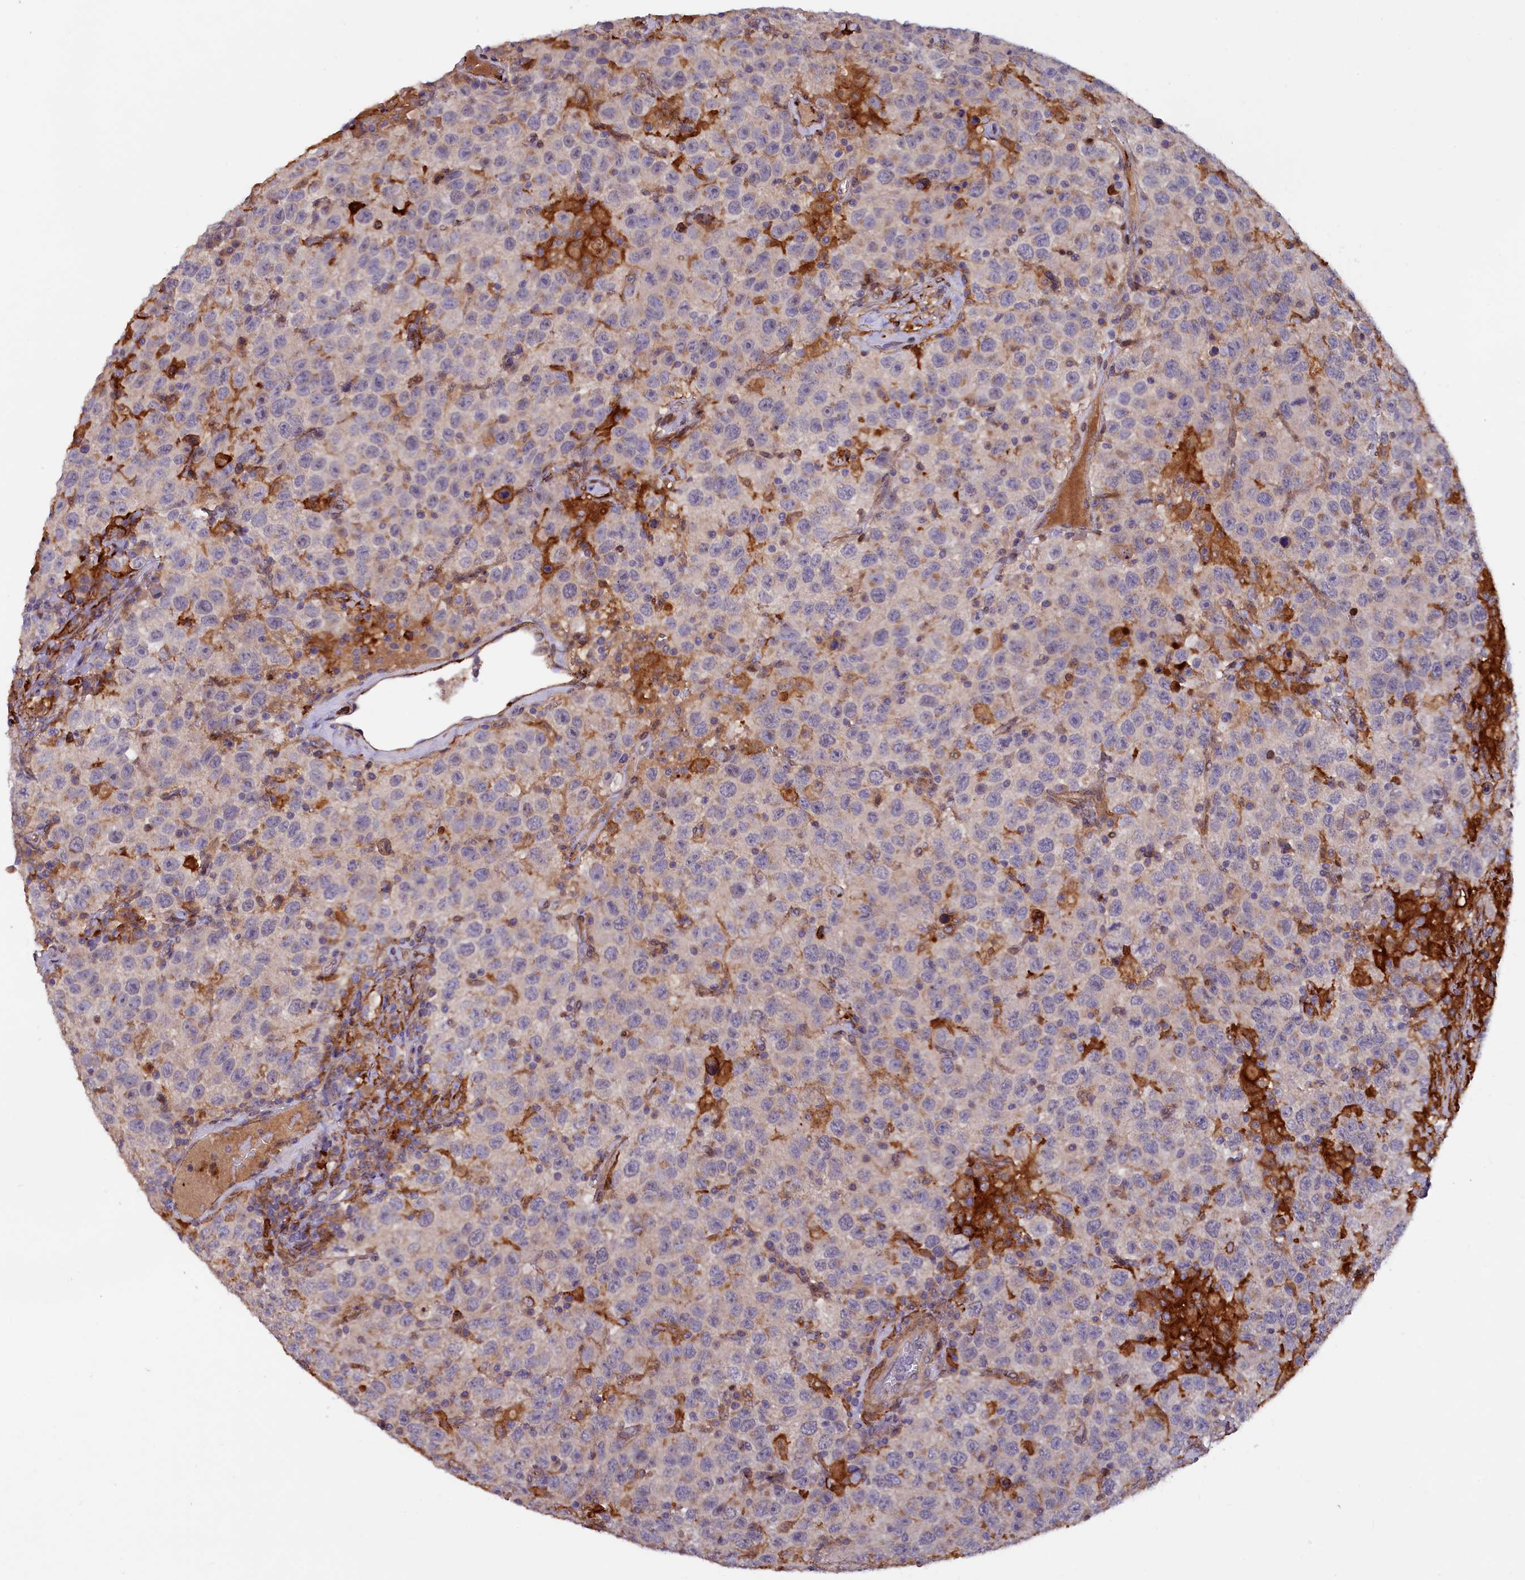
{"staining": {"intensity": "negative", "quantity": "none", "location": "none"}, "tissue": "testis cancer", "cell_type": "Tumor cells", "image_type": "cancer", "snomed": [{"axis": "morphology", "description": "Seminoma, NOS"}, {"axis": "topography", "description": "Testis"}], "caption": "This is an IHC histopathology image of seminoma (testis). There is no staining in tumor cells.", "gene": "FERMT1", "patient": {"sex": "male", "age": 41}}